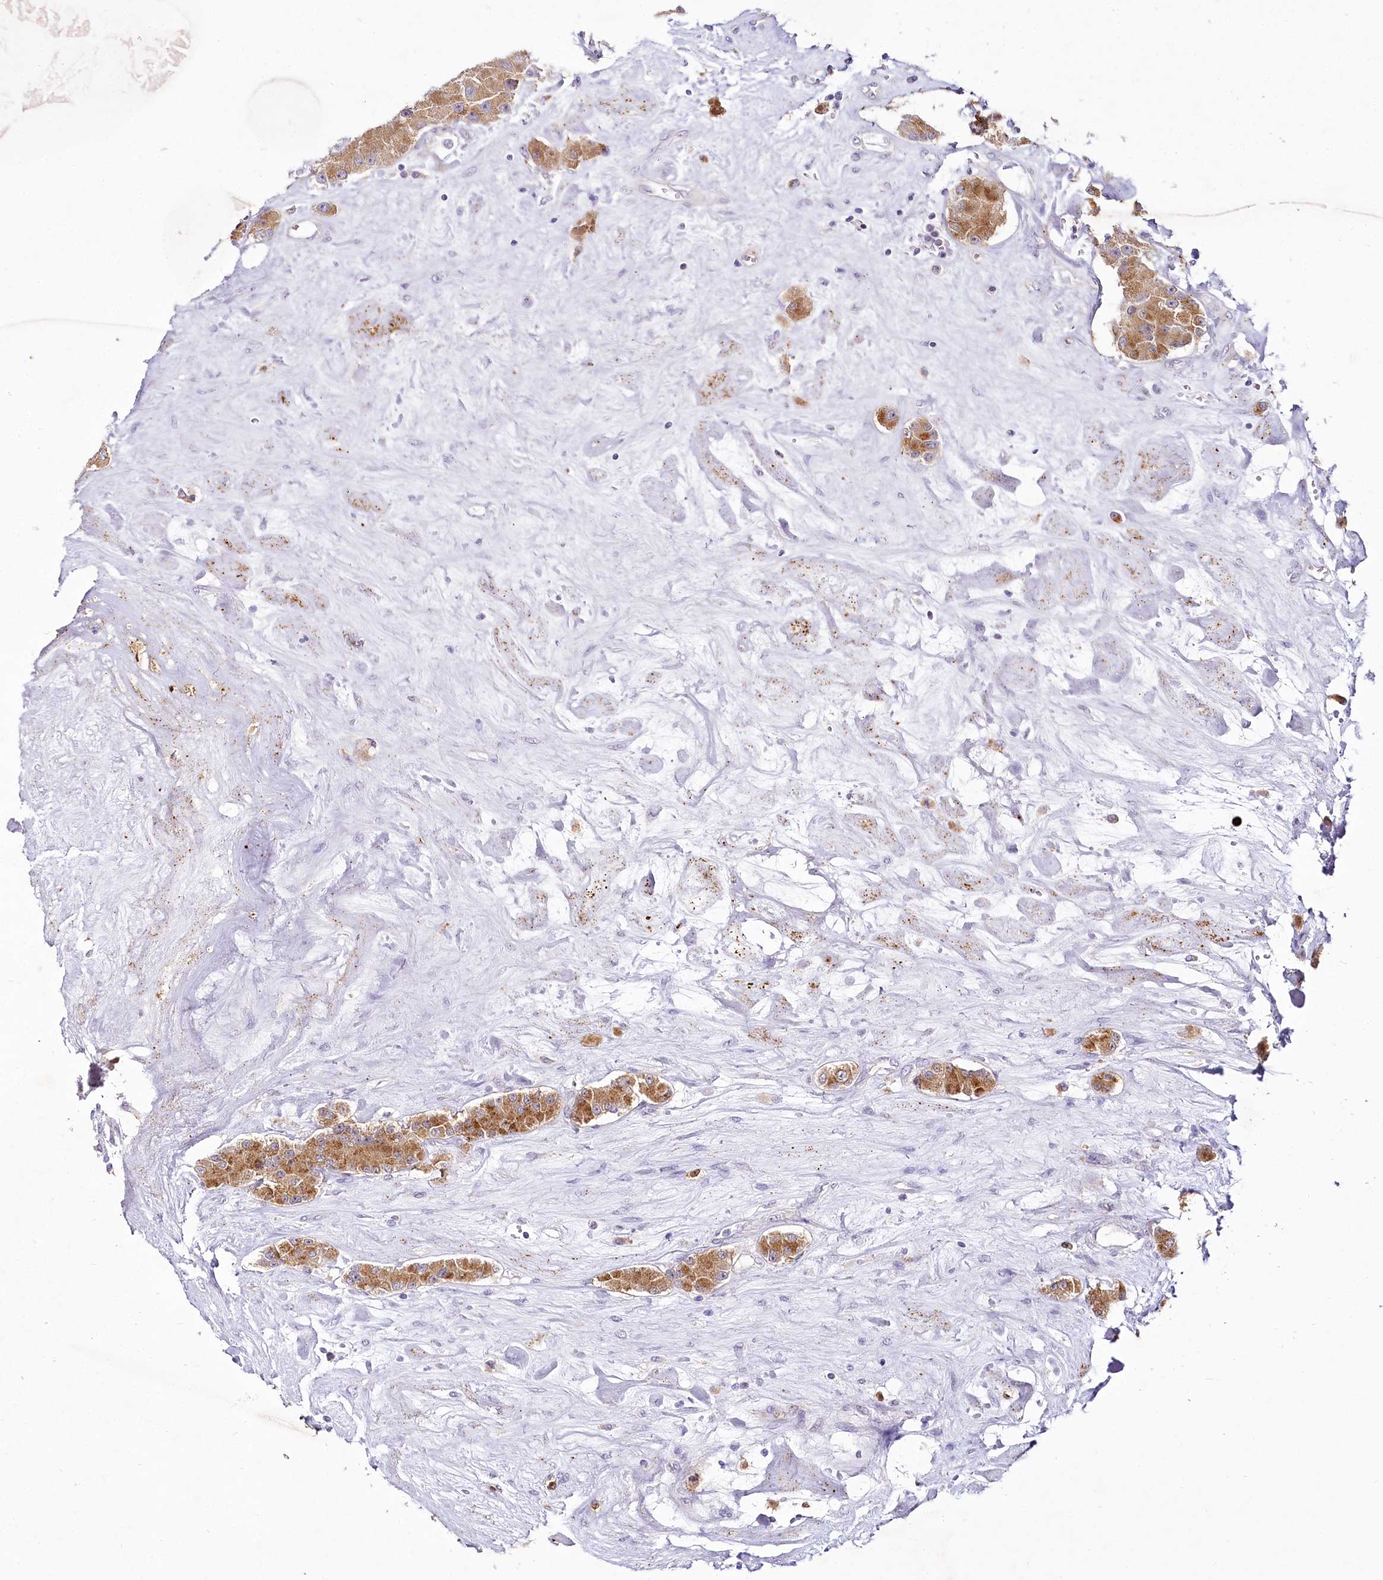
{"staining": {"intensity": "moderate", "quantity": ">75%", "location": "cytoplasmic/membranous"}, "tissue": "carcinoid", "cell_type": "Tumor cells", "image_type": "cancer", "snomed": [{"axis": "morphology", "description": "Carcinoid, malignant, NOS"}, {"axis": "topography", "description": "Pancreas"}], "caption": "Moderate cytoplasmic/membranous staining for a protein is identified in about >75% of tumor cells of carcinoid using immunohistochemistry (IHC).", "gene": "VWA5A", "patient": {"sex": "male", "age": 41}}